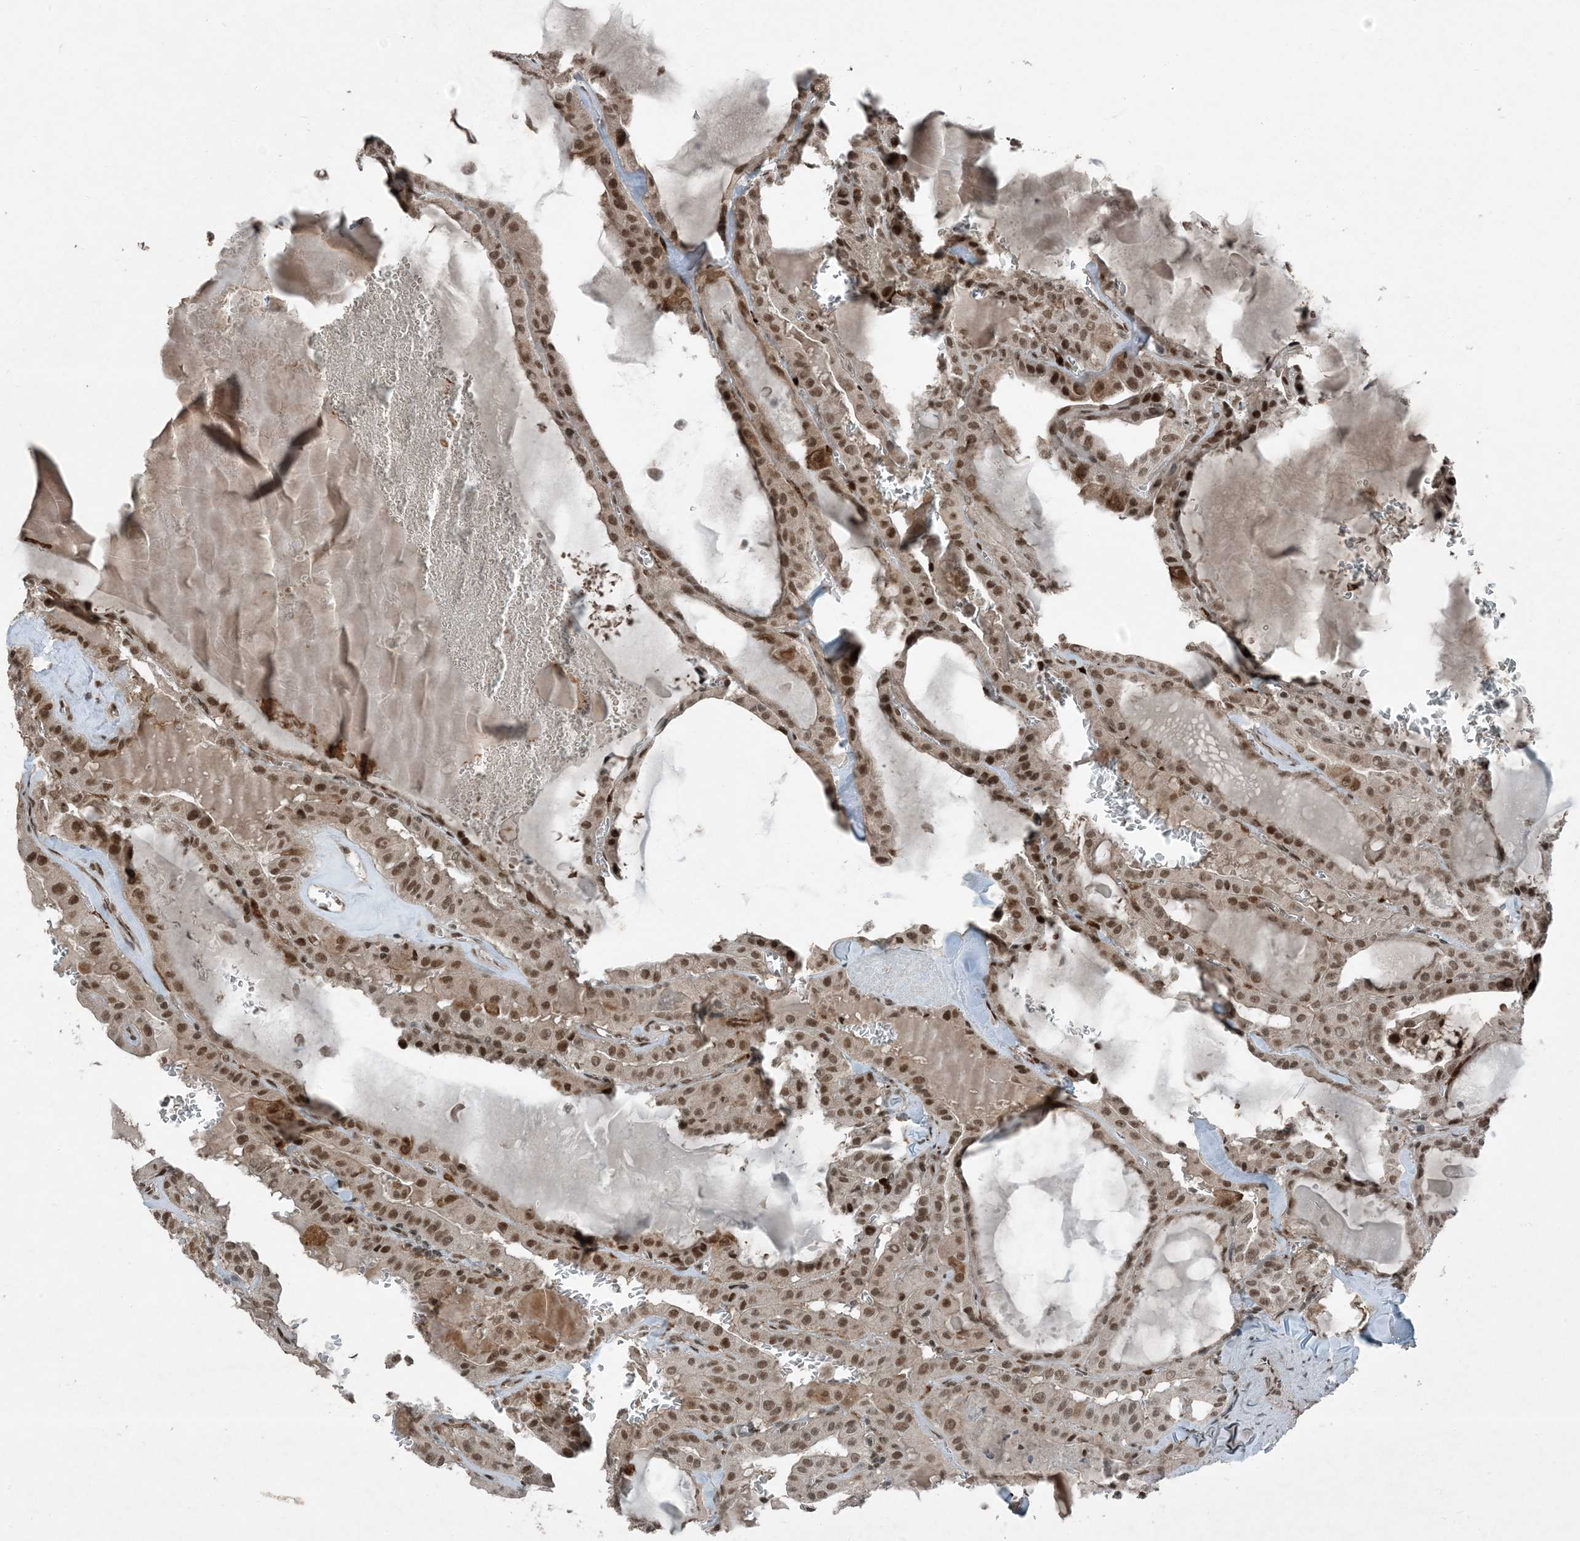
{"staining": {"intensity": "moderate", "quantity": ">75%", "location": "nuclear"}, "tissue": "thyroid cancer", "cell_type": "Tumor cells", "image_type": "cancer", "snomed": [{"axis": "morphology", "description": "Papillary adenocarcinoma, NOS"}, {"axis": "topography", "description": "Thyroid gland"}], "caption": "The histopathology image exhibits a brown stain indicating the presence of a protein in the nuclear of tumor cells in papillary adenocarcinoma (thyroid).", "gene": "TRAPPC12", "patient": {"sex": "male", "age": 52}}